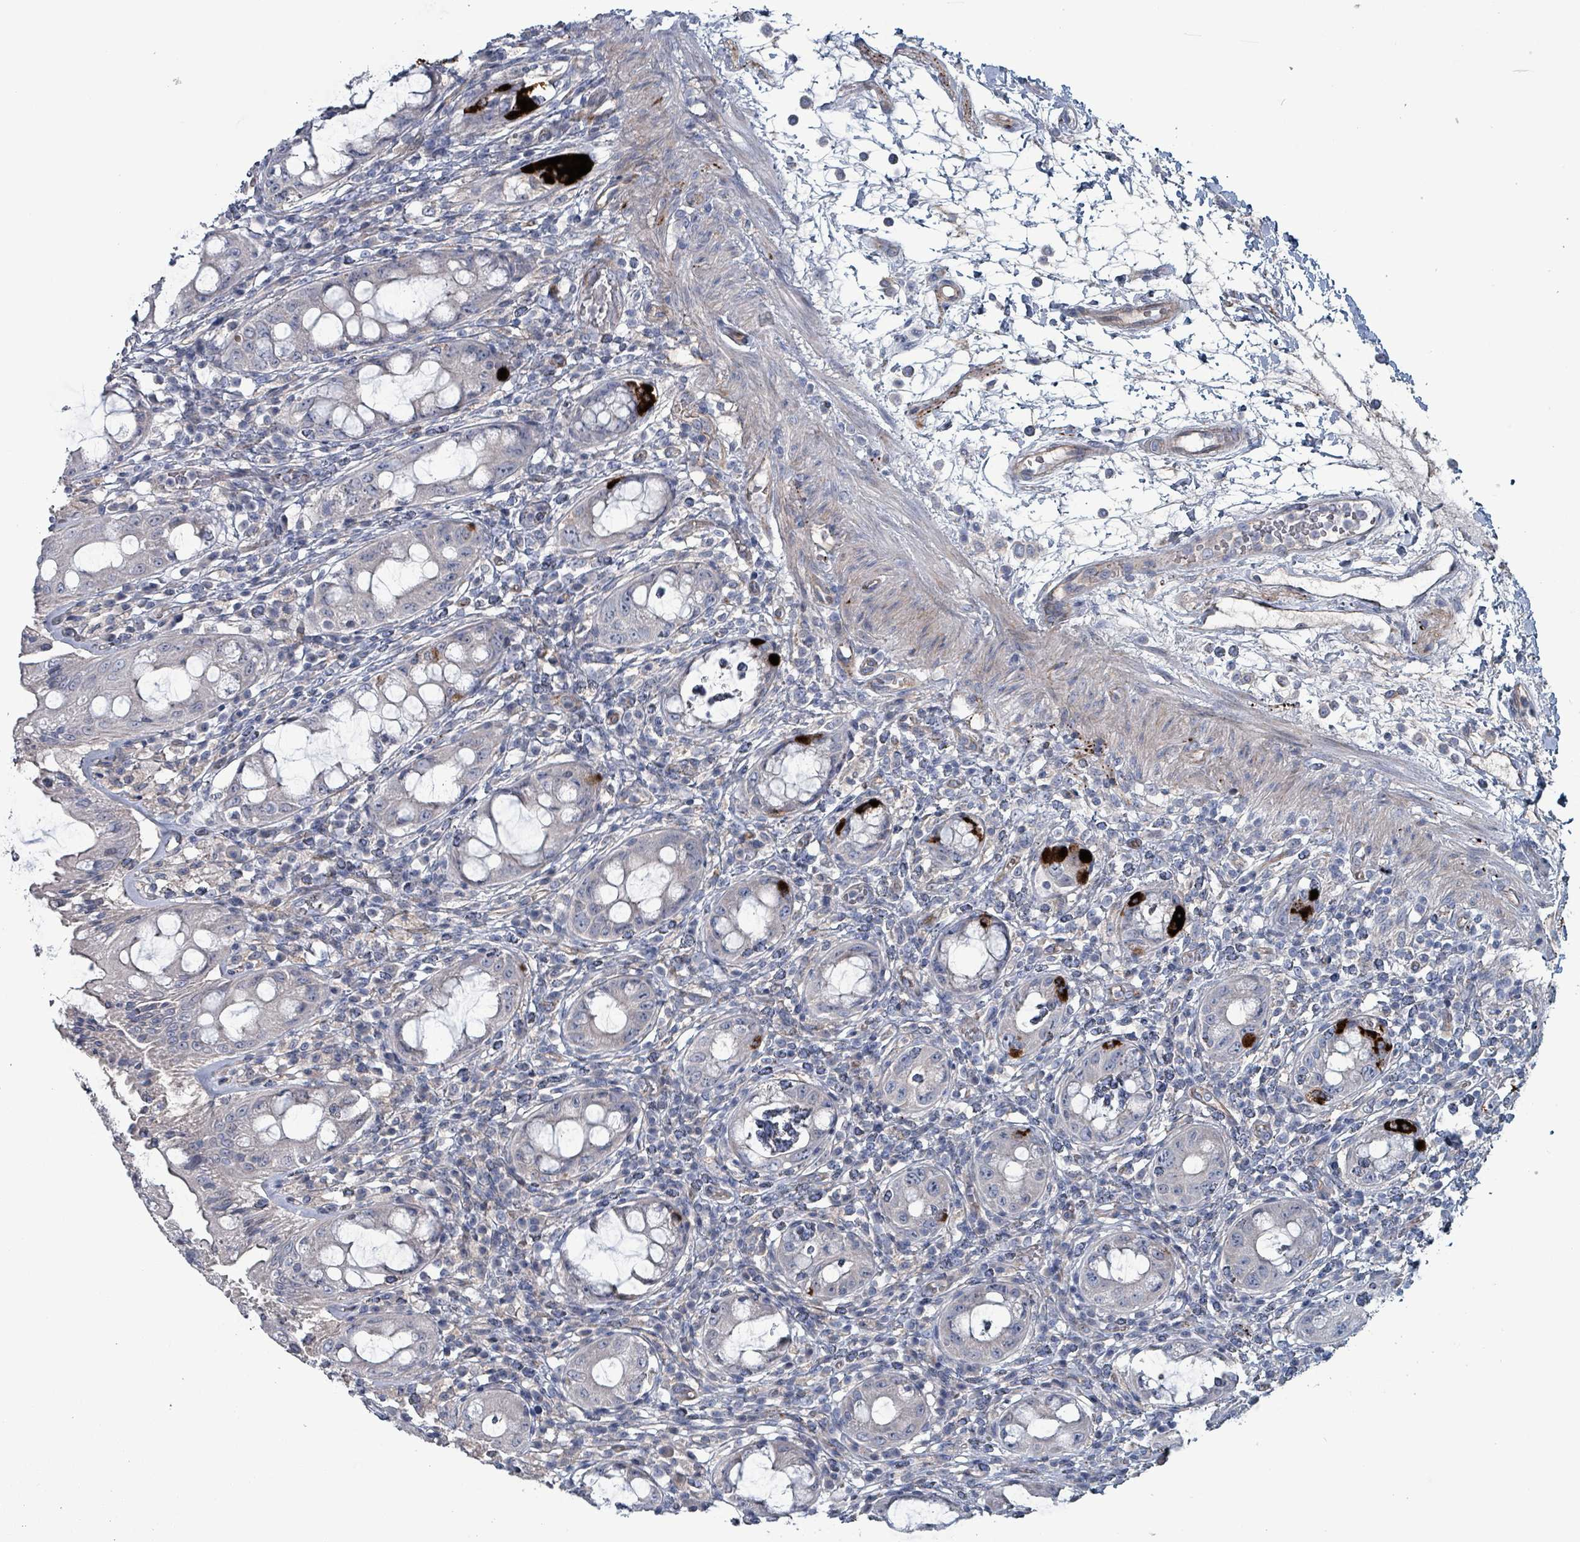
{"staining": {"intensity": "strong", "quantity": "<25%", "location": "cytoplasmic/membranous"}, "tissue": "rectum", "cell_type": "Glandular cells", "image_type": "normal", "snomed": [{"axis": "morphology", "description": "Normal tissue, NOS"}, {"axis": "topography", "description": "Rectum"}], "caption": "A medium amount of strong cytoplasmic/membranous staining is present in about <25% of glandular cells in normal rectum.", "gene": "TAAR5", "patient": {"sex": "female", "age": 57}}